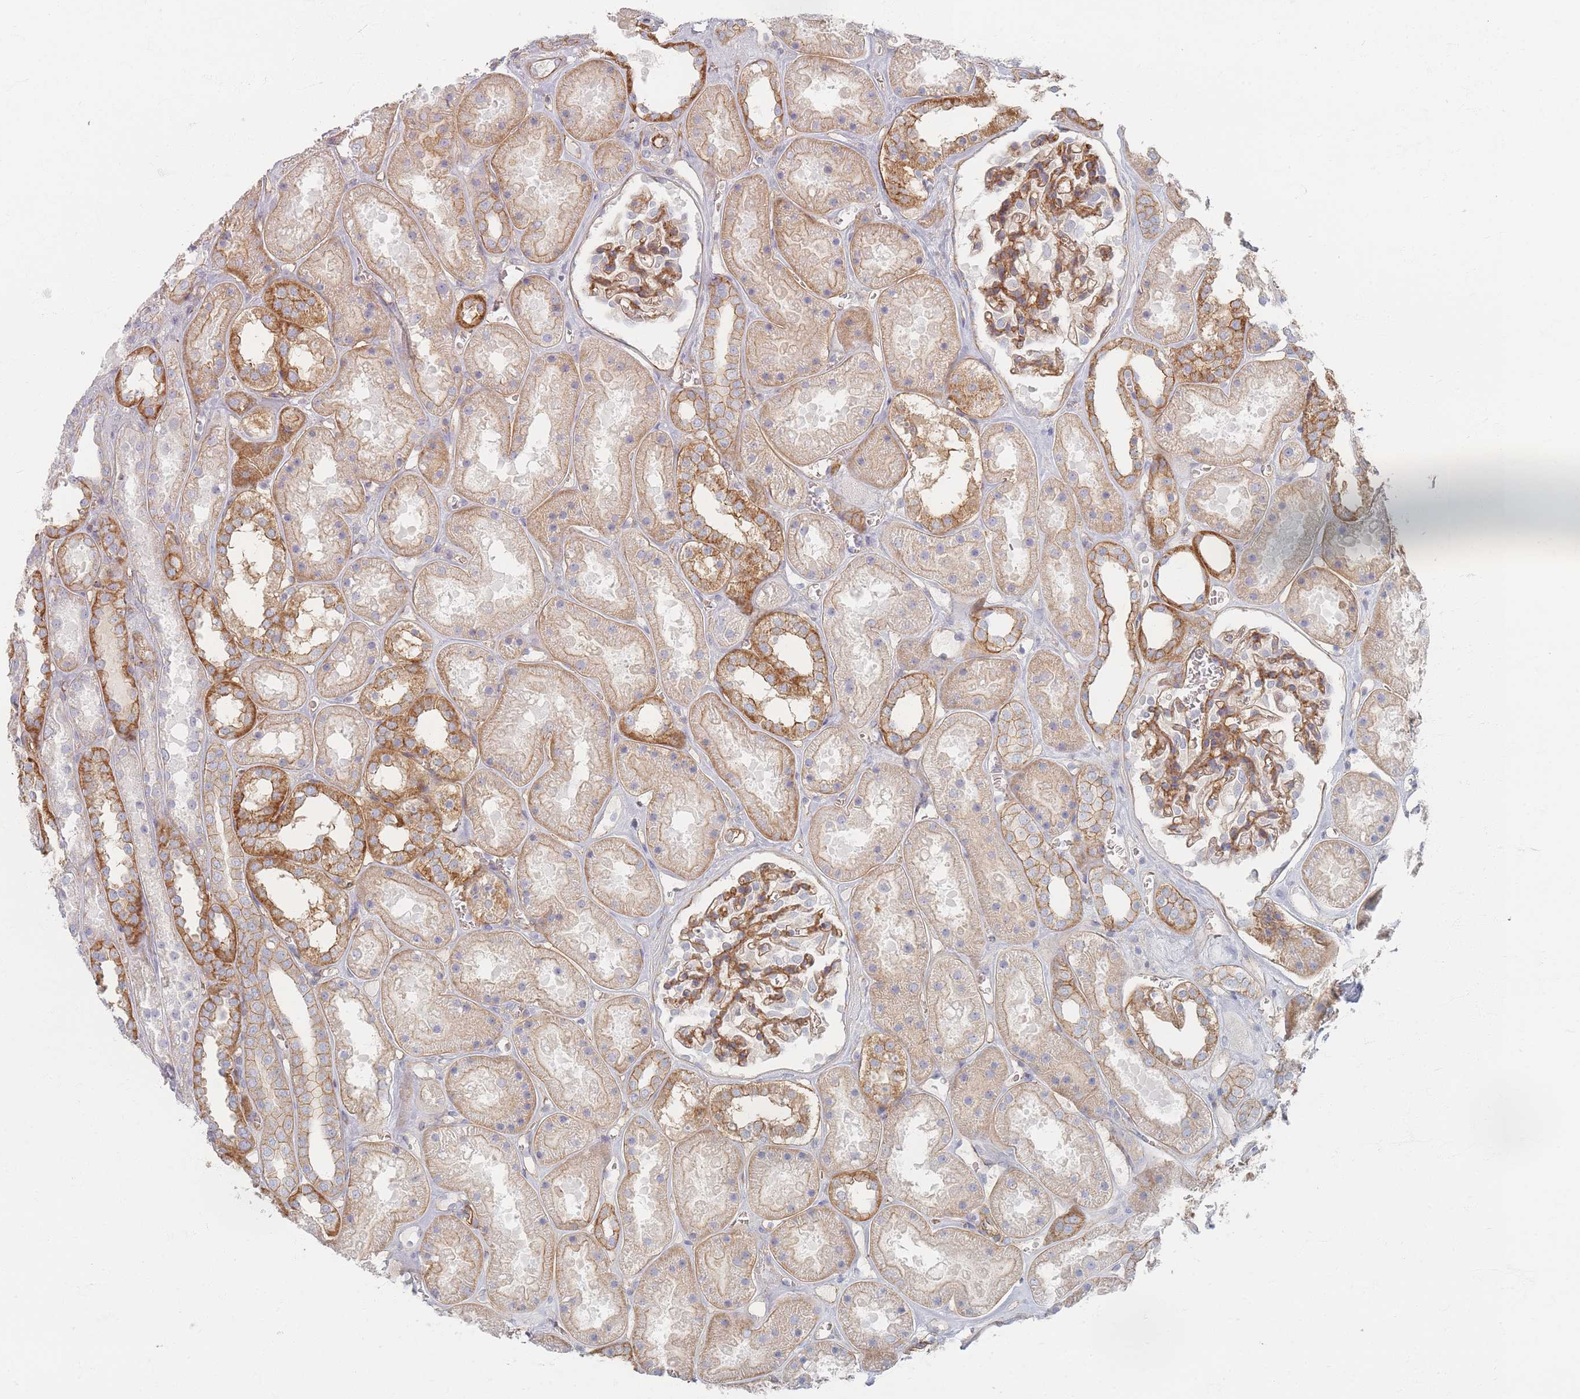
{"staining": {"intensity": "moderate", "quantity": "25%-75%", "location": "cytoplasmic/membranous"}, "tissue": "kidney", "cell_type": "Cells in glomeruli", "image_type": "normal", "snomed": [{"axis": "morphology", "description": "Normal tissue, NOS"}, {"axis": "topography", "description": "Kidney"}], "caption": "Moderate cytoplasmic/membranous expression for a protein is seen in about 25%-75% of cells in glomeruli of unremarkable kidney using immunohistochemistry.", "gene": "GNB1", "patient": {"sex": "female", "age": 41}}